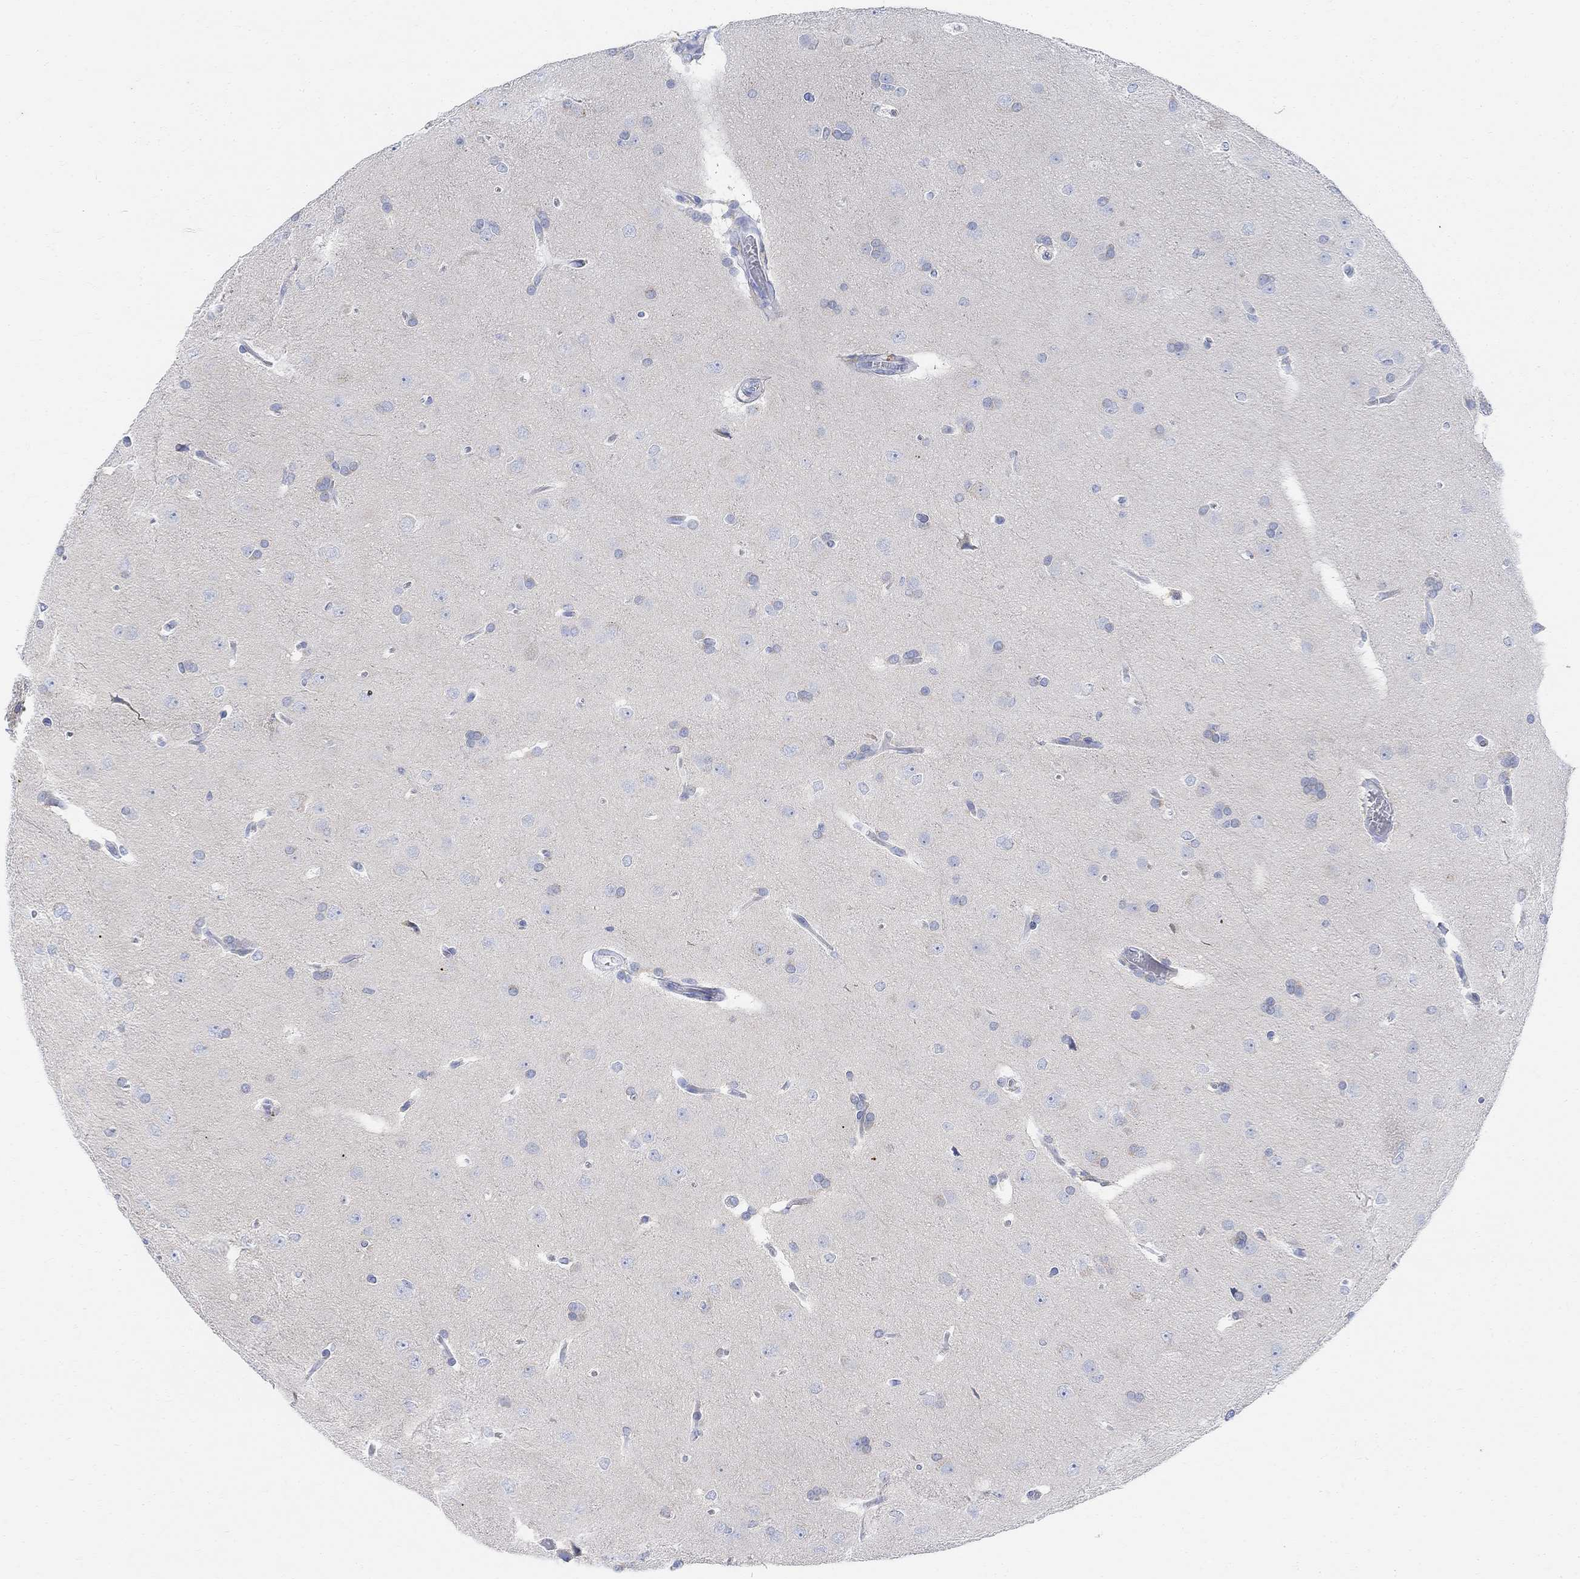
{"staining": {"intensity": "negative", "quantity": "none", "location": "none"}, "tissue": "glioma", "cell_type": "Tumor cells", "image_type": "cancer", "snomed": [{"axis": "morphology", "description": "Glioma, malignant, Low grade"}, {"axis": "topography", "description": "Brain"}], "caption": "An immunohistochemistry (IHC) image of glioma is shown. There is no staining in tumor cells of glioma.", "gene": "RETNLB", "patient": {"sex": "female", "age": 32}}